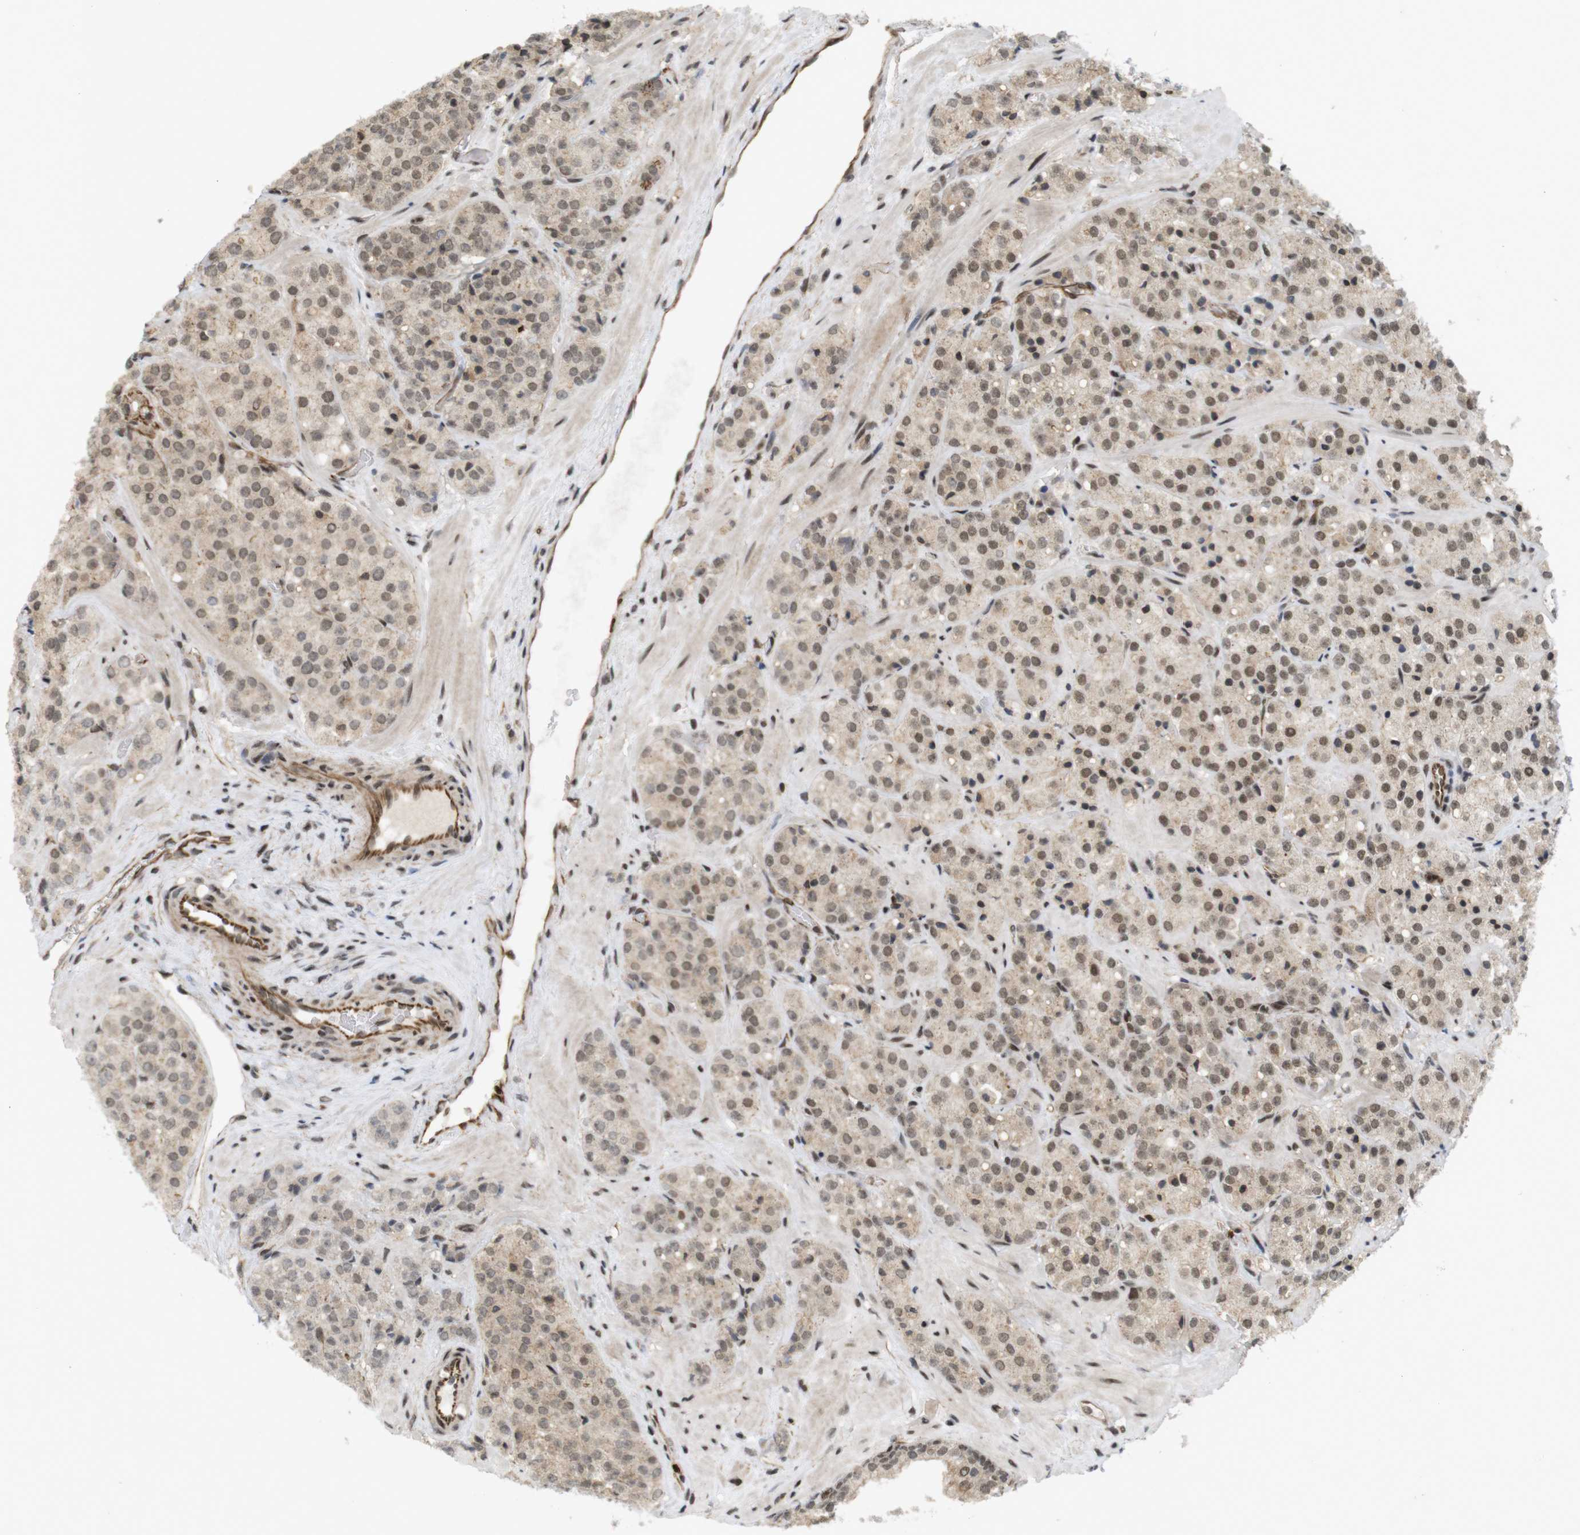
{"staining": {"intensity": "moderate", "quantity": ">75%", "location": "cytoplasmic/membranous,nuclear"}, "tissue": "prostate cancer", "cell_type": "Tumor cells", "image_type": "cancer", "snomed": [{"axis": "morphology", "description": "Adenocarcinoma, High grade"}, {"axis": "topography", "description": "Prostate"}], "caption": "Approximately >75% of tumor cells in human prostate cancer (high-grade adenocarcinoma) display moderate cytoplasmic/membranous and nuclear protein positivity as visualized by brown immunohistochemical staining.", "gene": "SP2", "patient": {"sex": "male", "age": 64}}